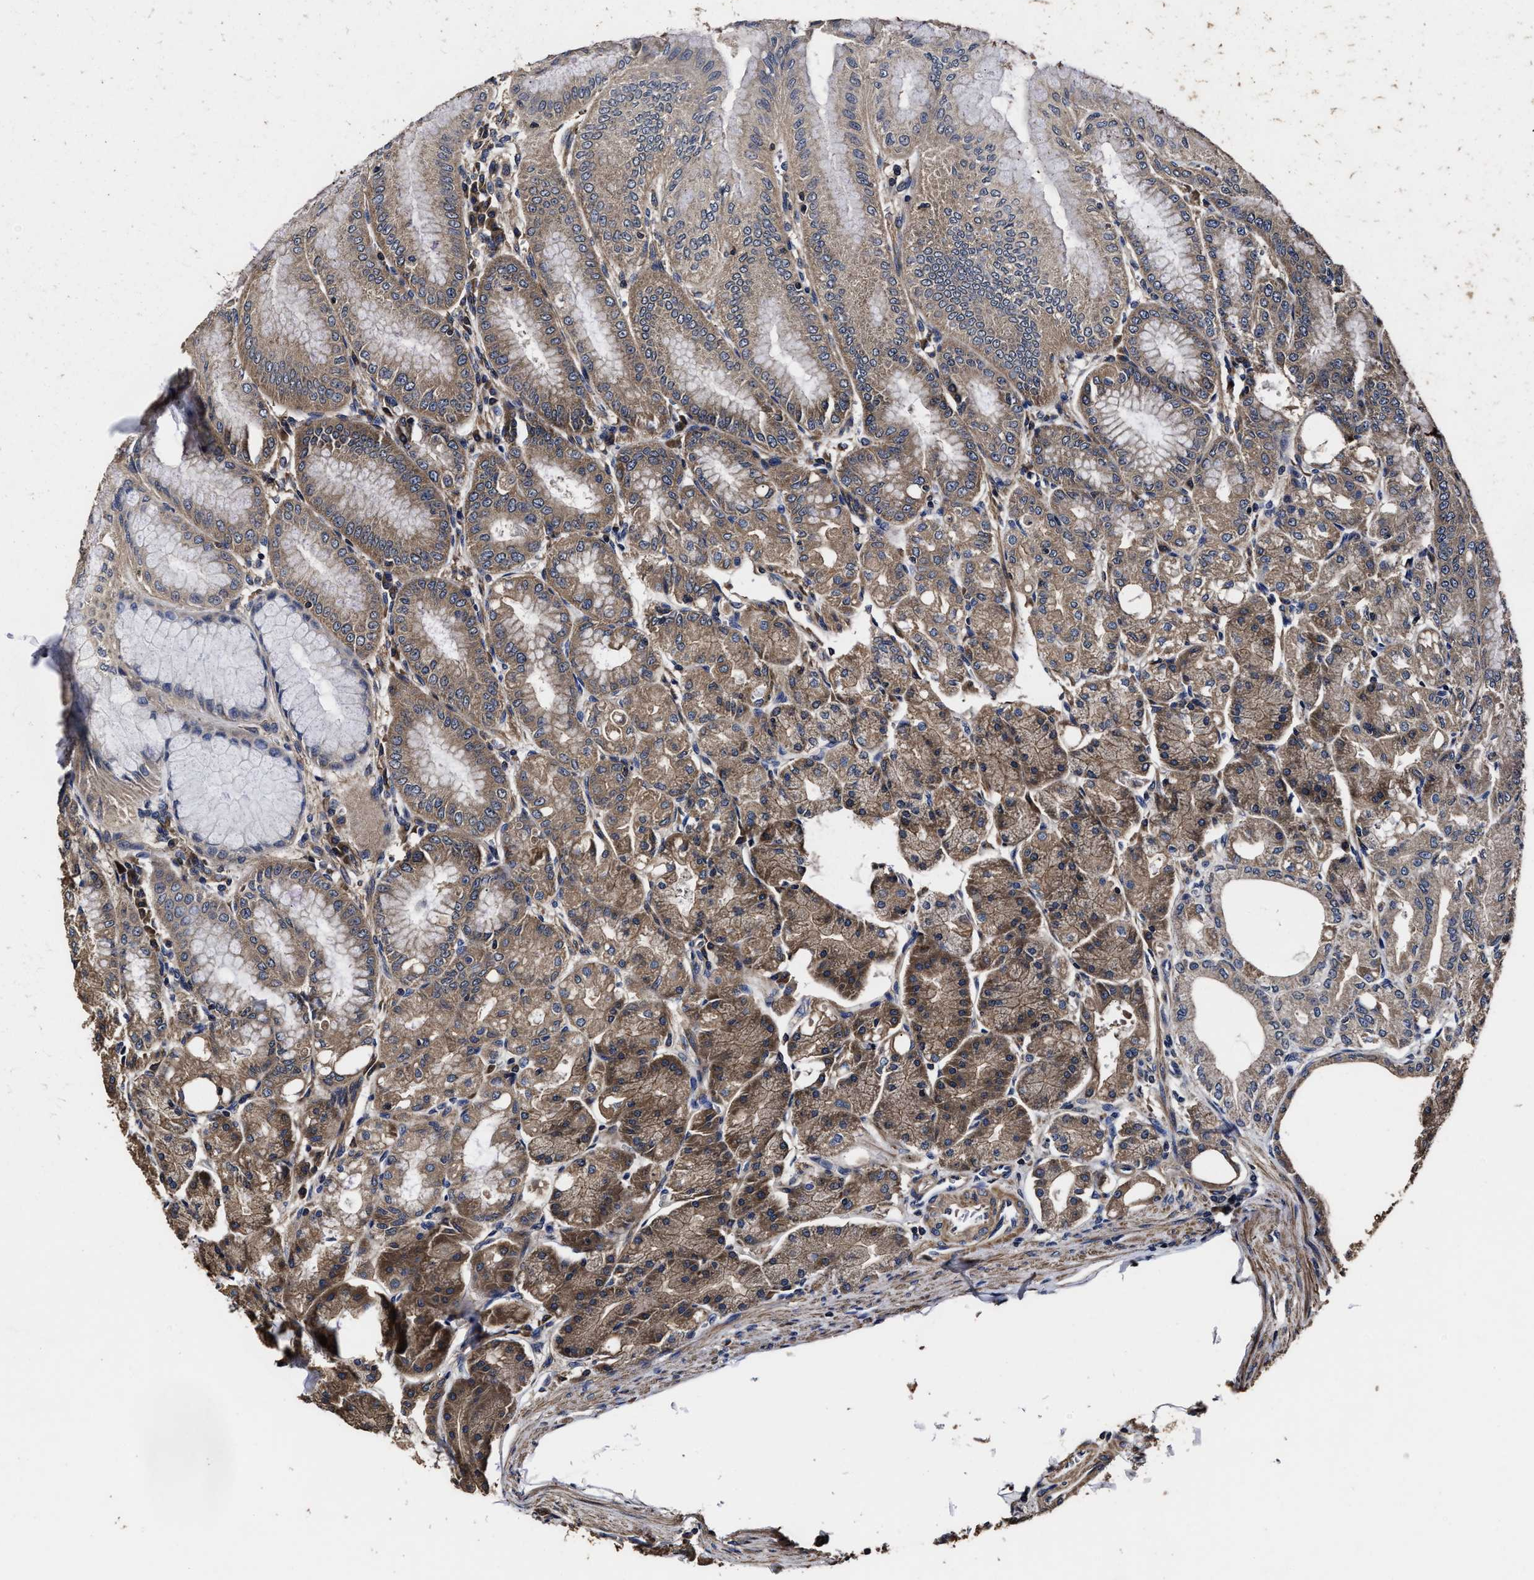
{"staining": {"intensity": "moderate", "quantity": ">75%", "location": "cytoplasmic/membranous"}, "tissue": "stomach", "cell_type": "Glandular cells", "image_type": "normal", "snomed": [{"axis": "morphology", "description": "Normal tissue, NOS"}, {"axis": "topography", "description": "Stomach, lower"}], "caption": "High-power microscopy captured an immunohistochemistry (IHC) histopathology image of benign stomach, revealing moderate cytoplasmic/membranous expression in about >75% of glandular cells. The protein is shown in brown color, while the nuclei are stained blue.", "gene": "AVEN", "patient": {"sex": "male", "age": 71}}